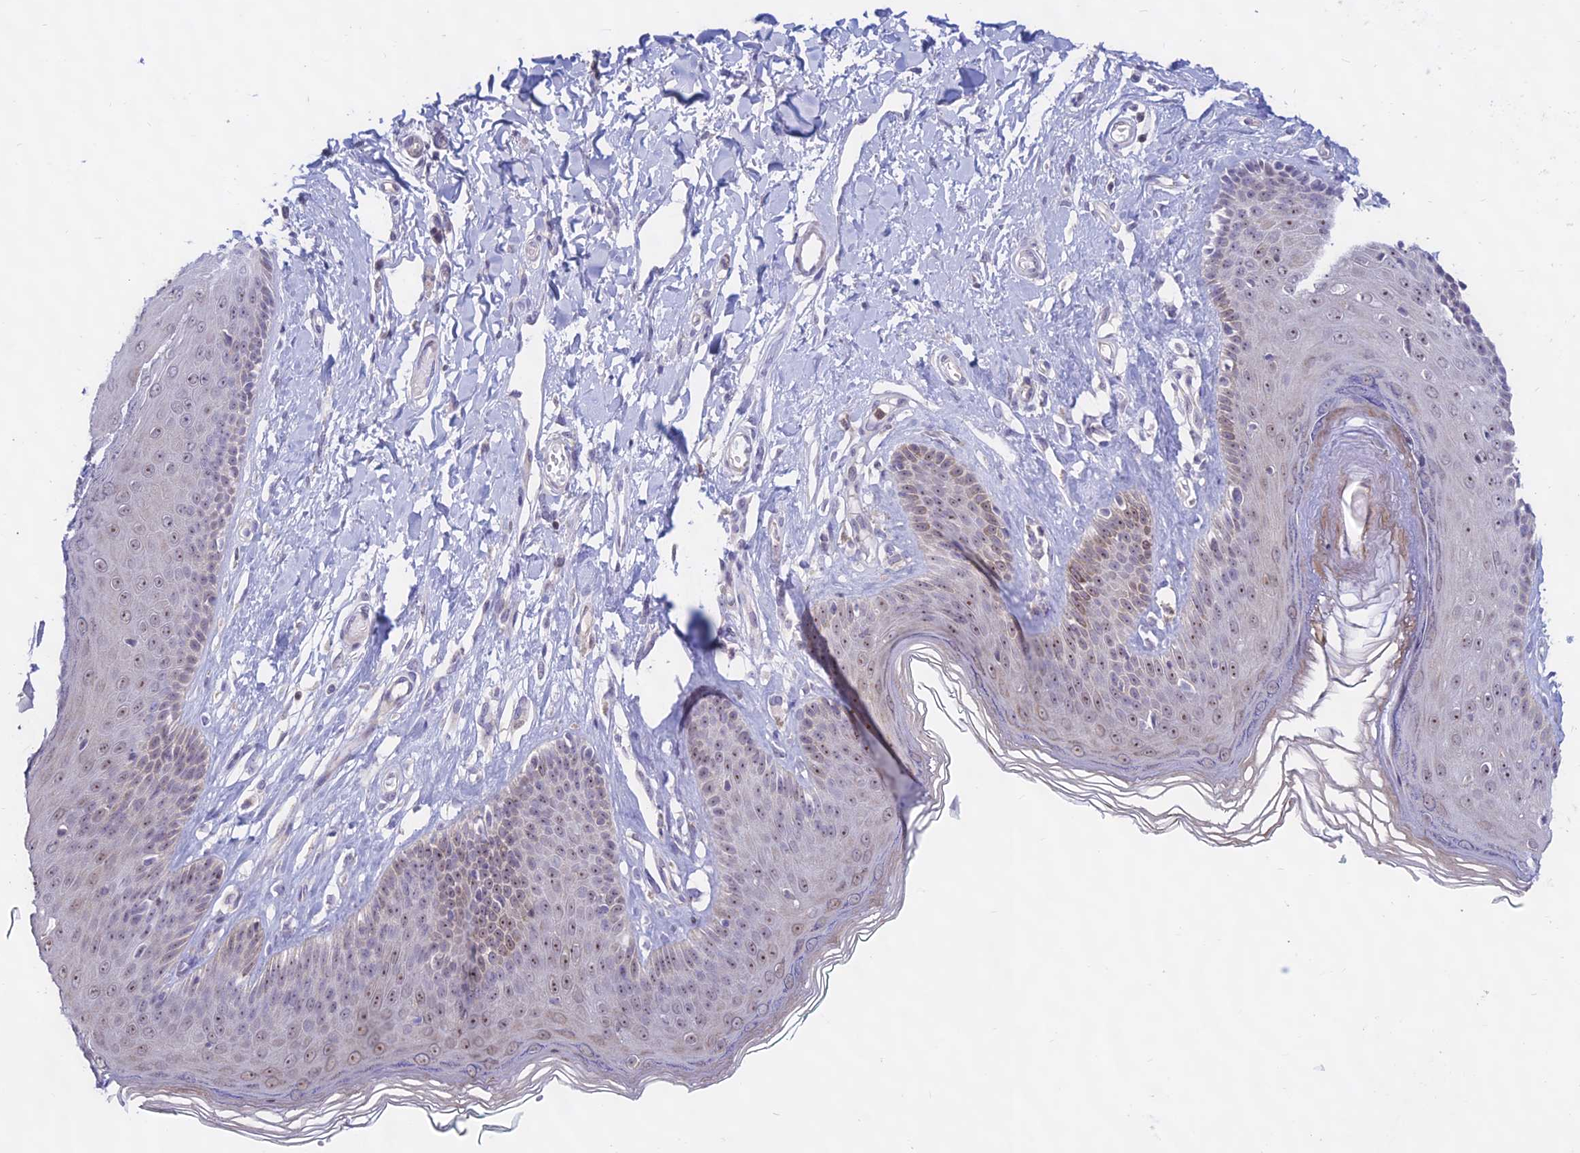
{"staining": {"intensity": "moderate", "quantity": "25%-75%", "location": "nuclear"}, "tissue": "skin", "cell_type": "Epidermal cells", "image_type": "normal", "snomed": [{"axis": "morphology", "description": "Normal tissue, NOS"}, {"axis": "morphology", "description": "Squamous cell carcinoma, NOS"}, {"axis": "topography", "description": "Vulva"}], "caption": "Approximately 25%-75% of epidermal cells in unremarkable skin display moderate nuclear protein staining as visualized by brown immunohistochemical staining.", "gene": "KRR1", "patient": {"sex": "female", "age": 85}}